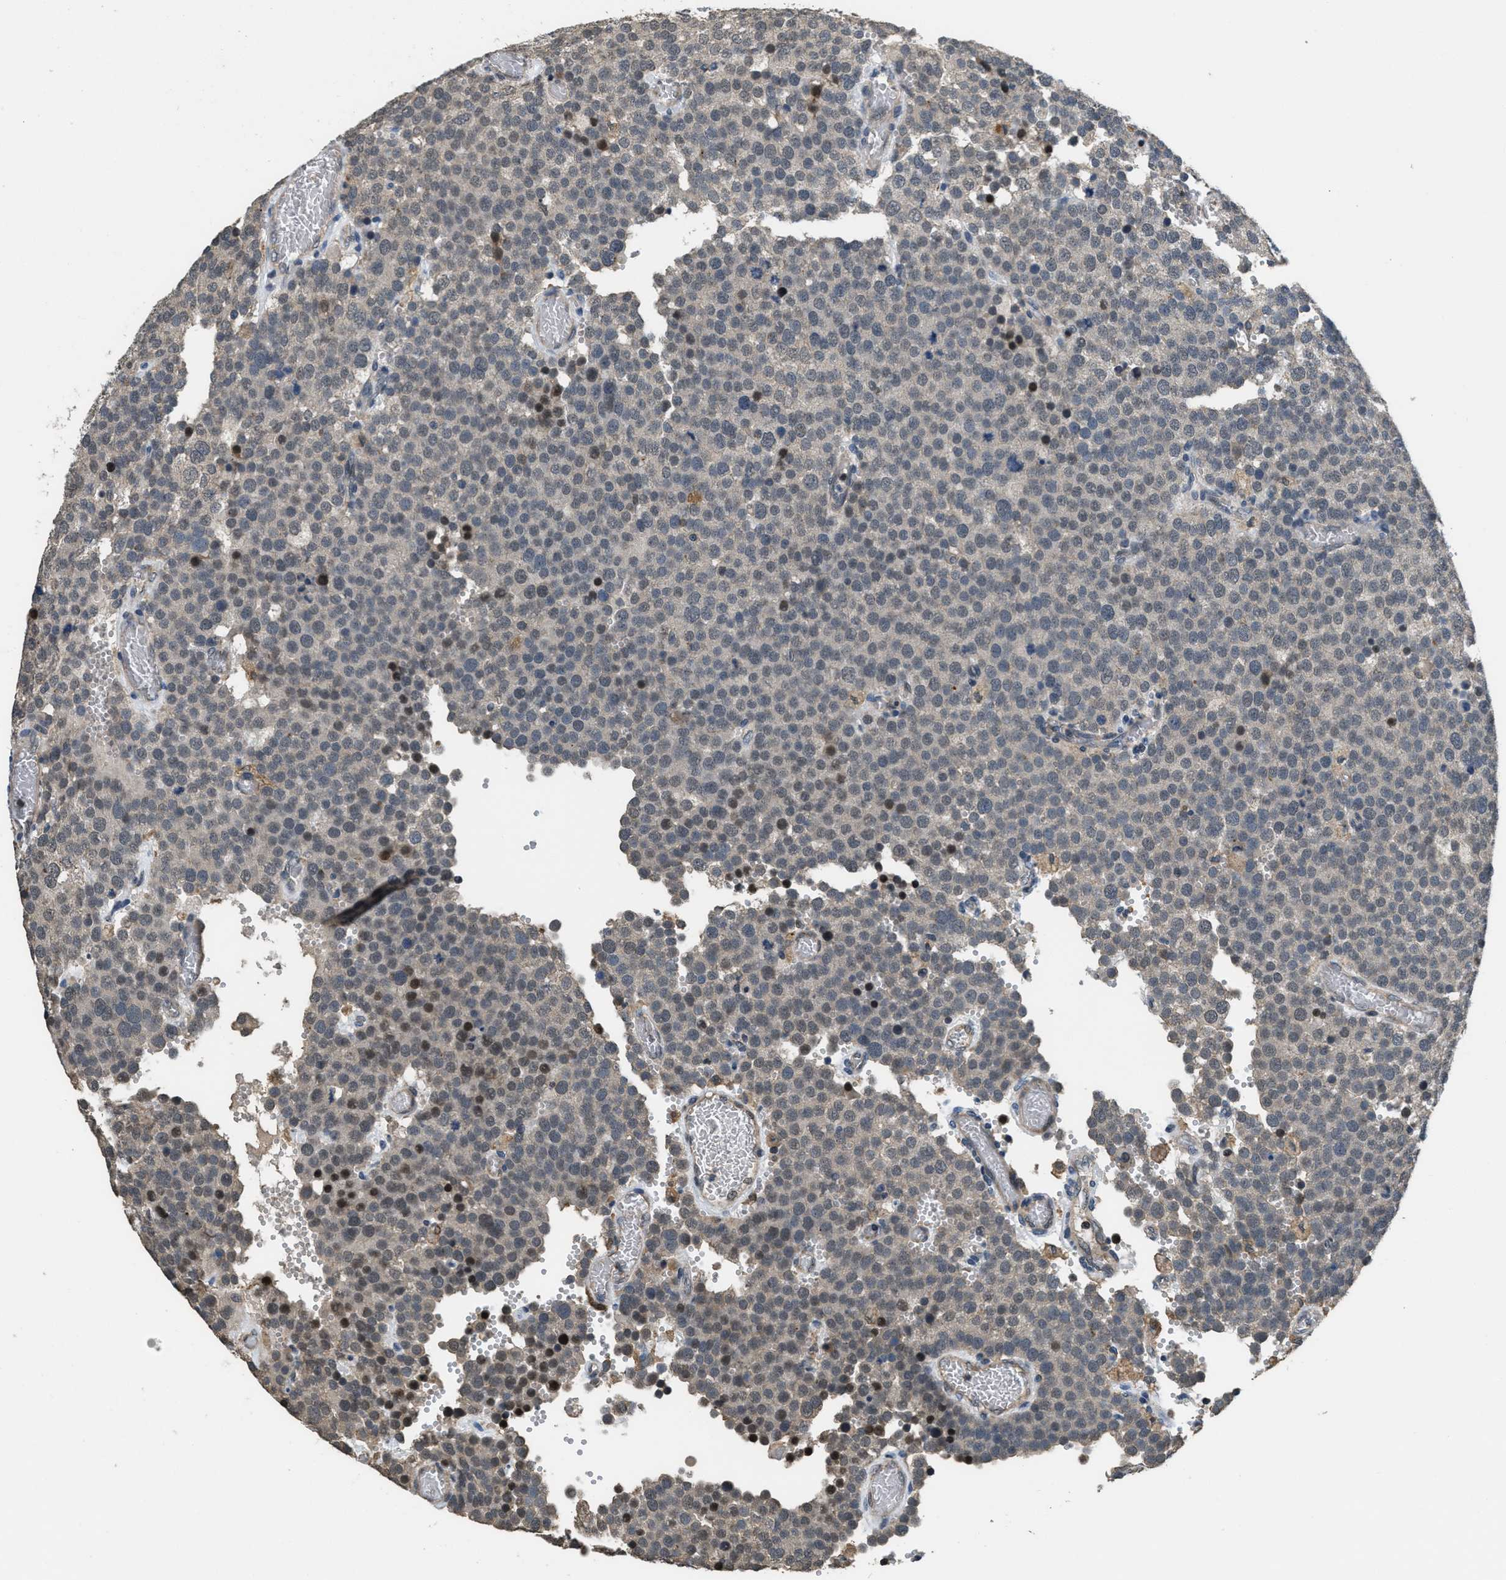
{"staining": {"intensity": "weak", "quantity": "<25%", "location": "cytoplasmic/membranous"}, "tissue": "testis cancer", "cell_type": "Tumor cells", "image_type": "cancer", "snomed": [{"axis": "morphology", "description": "Normal tissue, NOS"}, {"axis": "morphology", "description": "Seminoma, NOS"}, {"axis": "topography", "description": "Testis"}], "caption": "IHC of human testis cancer (seminoma) demonstrates no staining in tumor cells.", "gene": "NAT1", "patient": {"sex": "male", "age": 71}}